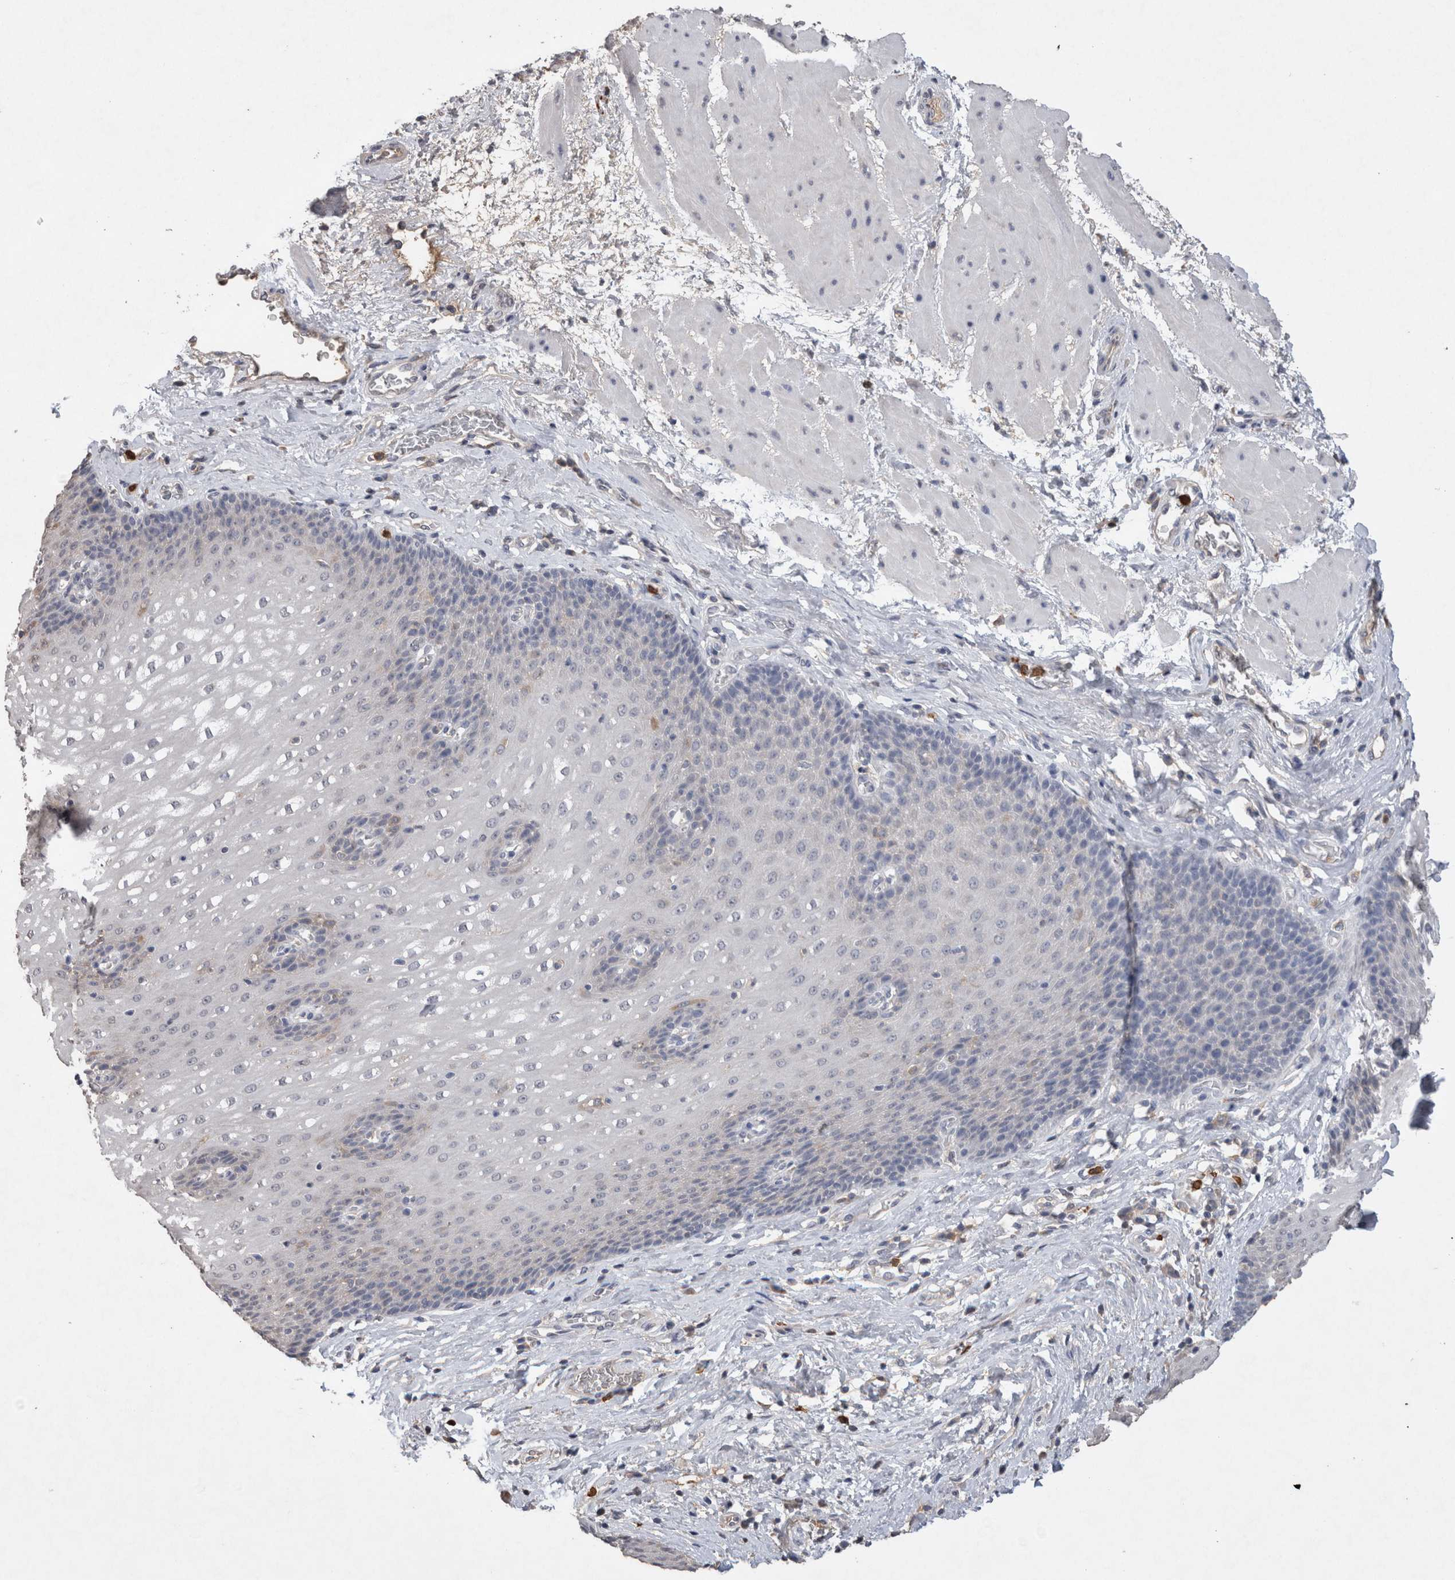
{"staining": {"intensity": "negative", "quantity": "none", "location": "none"}, "tissue": "esophagus", "cell_type": "Squamous epithelial cells", "image_type": "normal", "snomed": [{"axis": "morphology", "description": "Normal tissue, NOS"}, {"axis": "topography", "description": "Esophagus"}], "caption": "Immunohistochemistry (IHC) of unremarkable human esophagus displays no positivity in squamous epithelial cells.", "gene": "FABP7", "patient": {"sex": "male", "age": 48}}